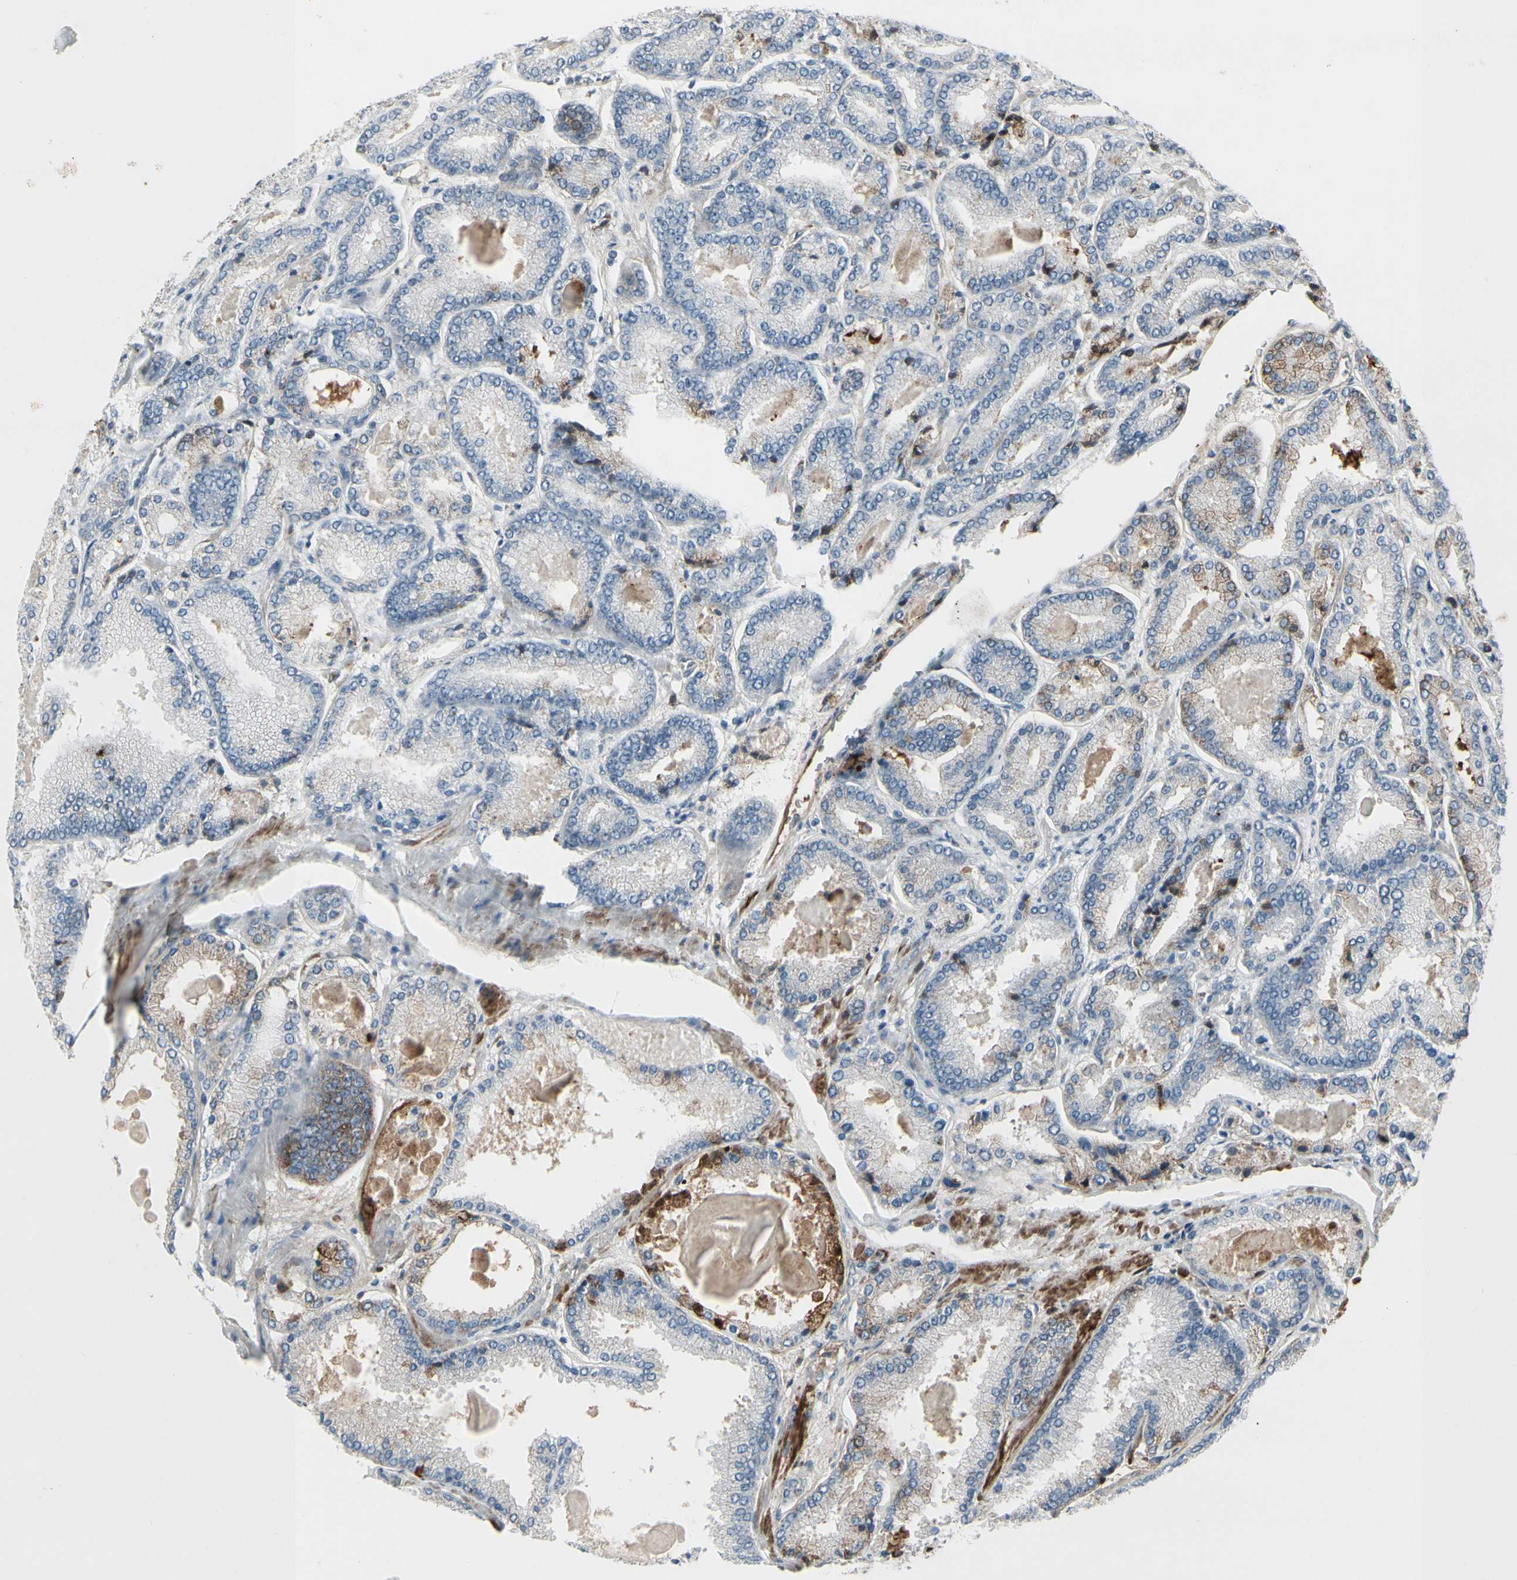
{"staining": {"intensity": "negative", "quantity": "none", "location": "none"}, "tissue": "prostate cancer", "cell_type": "Tumor cells", "image_type": "cancer", "snomed": [{"axis": "morphology", "description": "Adenocarcinoma, Low grade"}, {"axis": "topography", "description": "Prostate"}], "caption": "Immunohistochemistry (IHC) image of neoplastic tissue: prostate cancer (low-grade adenocarcinoma) stained with DAB (3,3'-diaminobenzidine) exhibits no significant protein expression in tumor cells.", "gene": "IGHG1", "patient": {"sex": "male", "age": 59}}